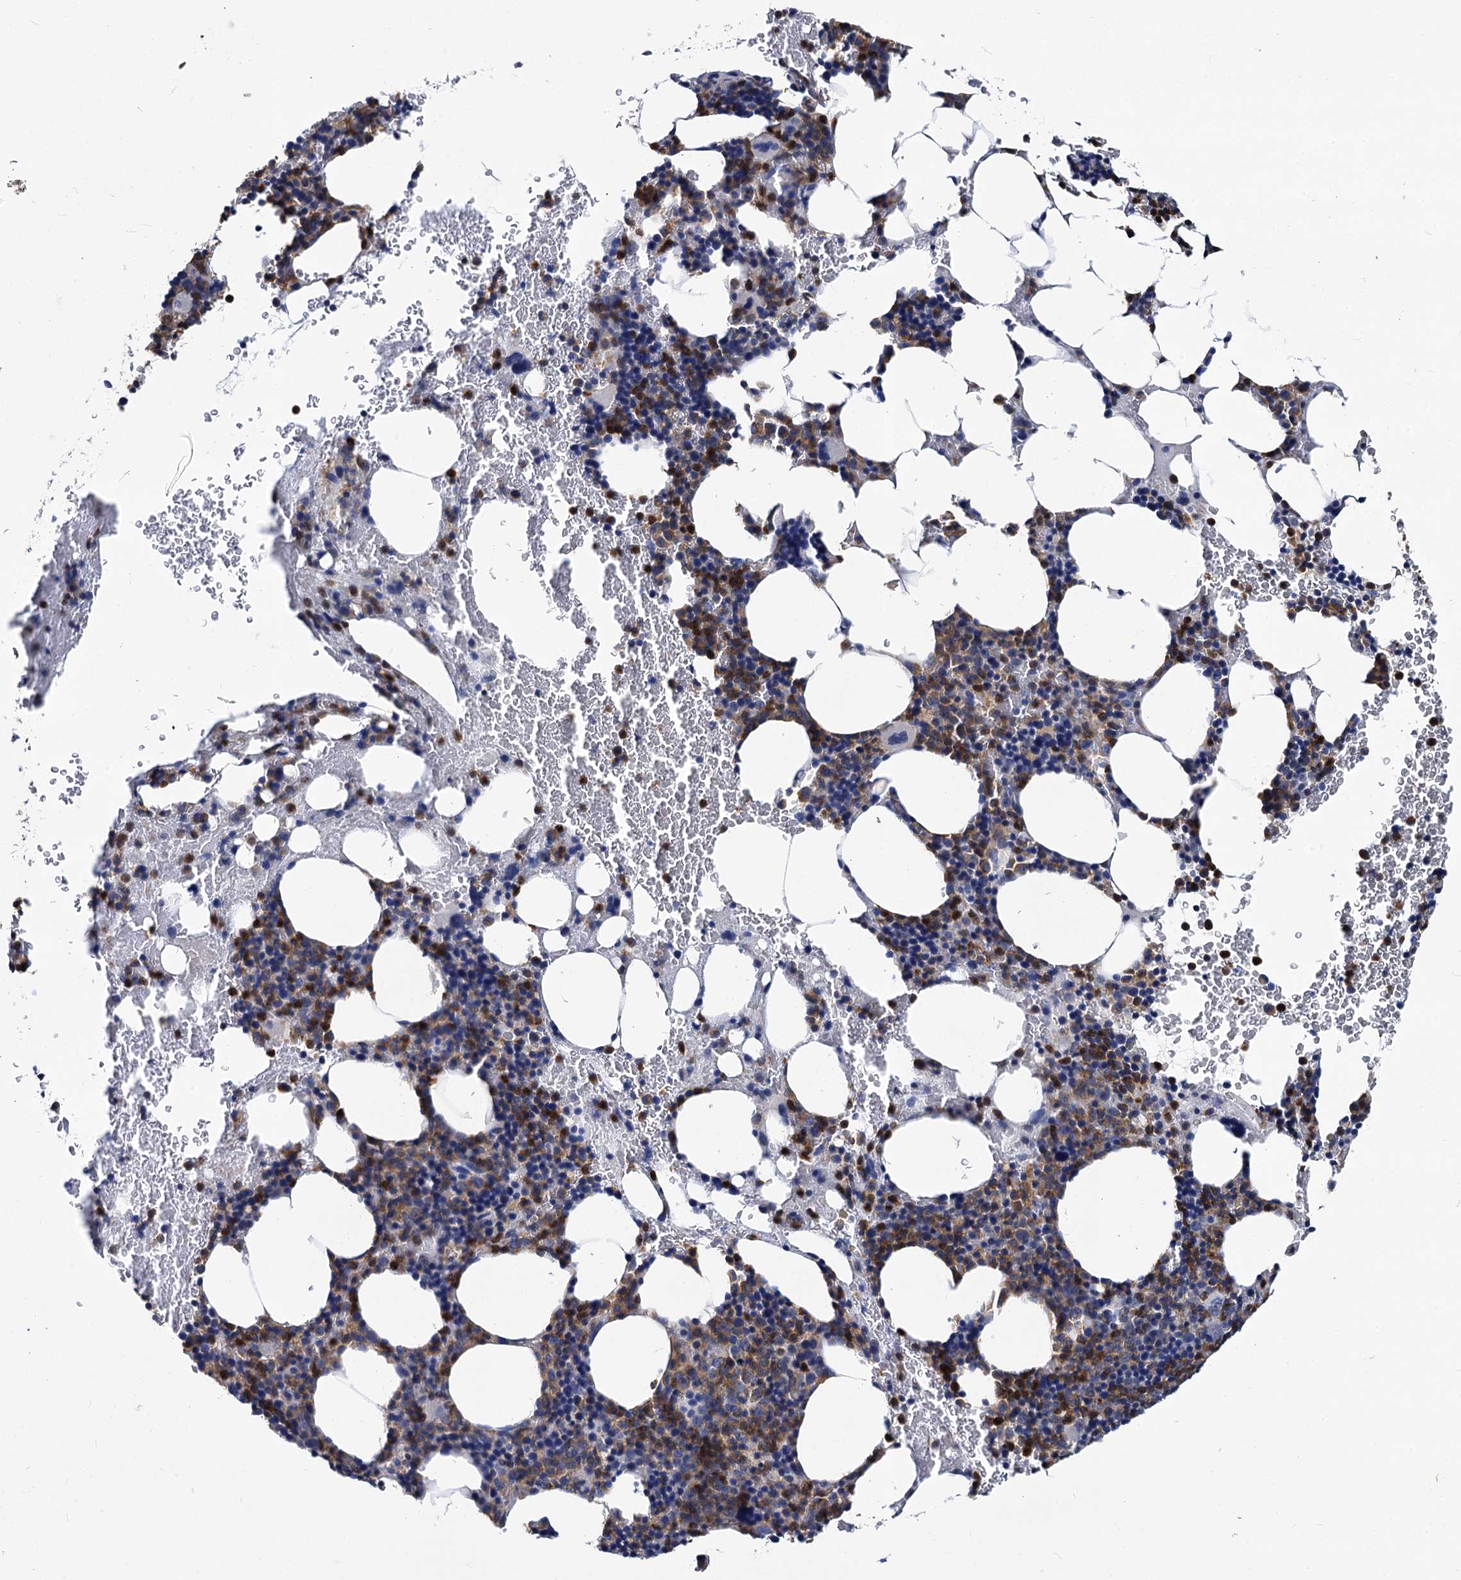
{"staining": {"intensity": "strong", "quantity": "25%-75%", "location": "cytoplasmic/membranous"}, "tissue": "bone marrow", "cell_type": "Hematopoietic cells", "image_type": "normal", "snomed": [{"axis": "morphology", "description": "Normal tissue, NOS"}, {"axis": "topography", "description": "Bone marrow"}], "caption": "Immunohistochemistry histopathology image of benign bone marrow stained for a protein (brown), which shows high levels of strong cytoplasmic/membranous positivity in approximately 25%-75% of hematopoietic cells.", "gene": "RHOG", "patient": {"sex": "female", "age": 77}}